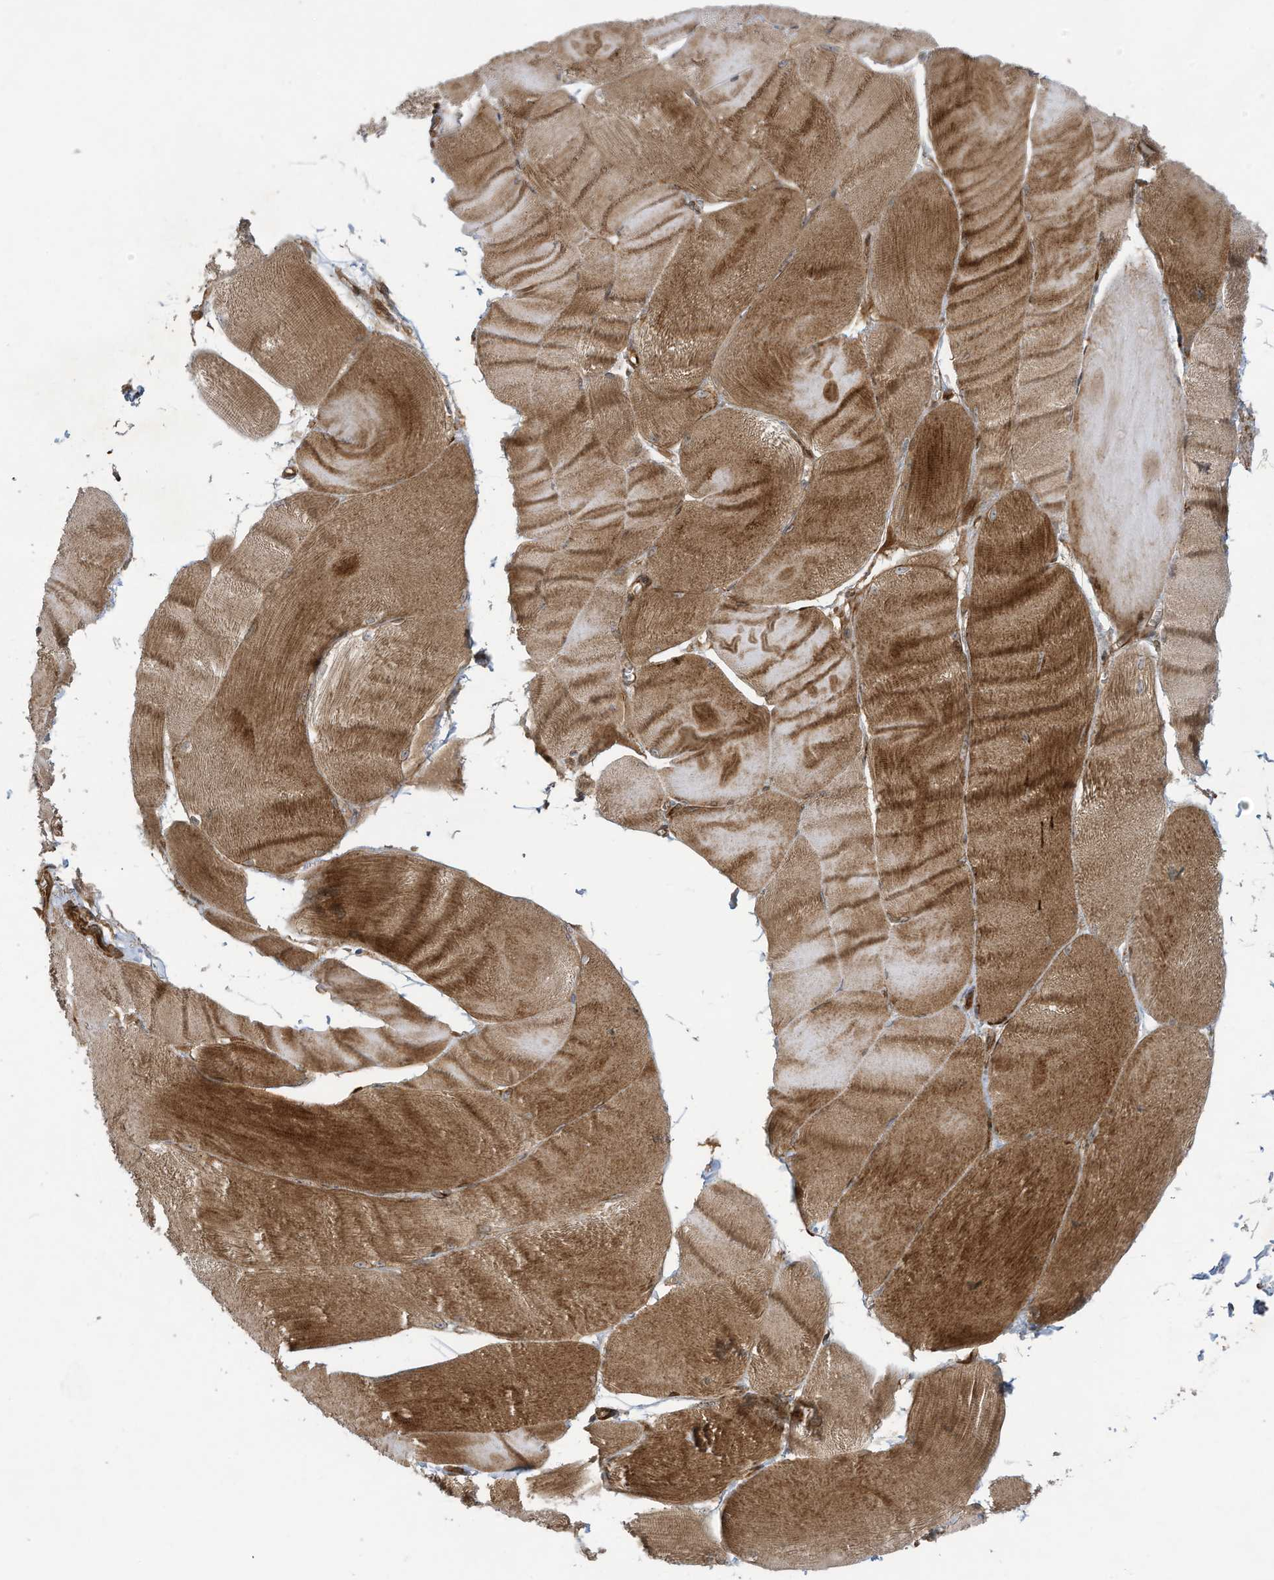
{"staining": {"intensity": "moderate", "quantity": ">75%", "location": "cytoplasmic/membranous"}, "tissue": "skeletal muscle", "cell_type": "Myocytes", "image_type": "normal", "snomed": [{"axis": "morphology", "description": "Normal tissue, NOS"}, {"axis": "morphology", "description": "Basal cell carcinoma"}, {"axis": "topography", "description": "Skeletal muscle"}], "caption": "Immunohistochemical staining of normal human skeletal muscle demonstrates >75% levels of moderate cytoplasmic/membranous protein positivity in about >75% of myocytes.", "gene": "DDIT4", "patient": {"sex": "female", "age": 64}}